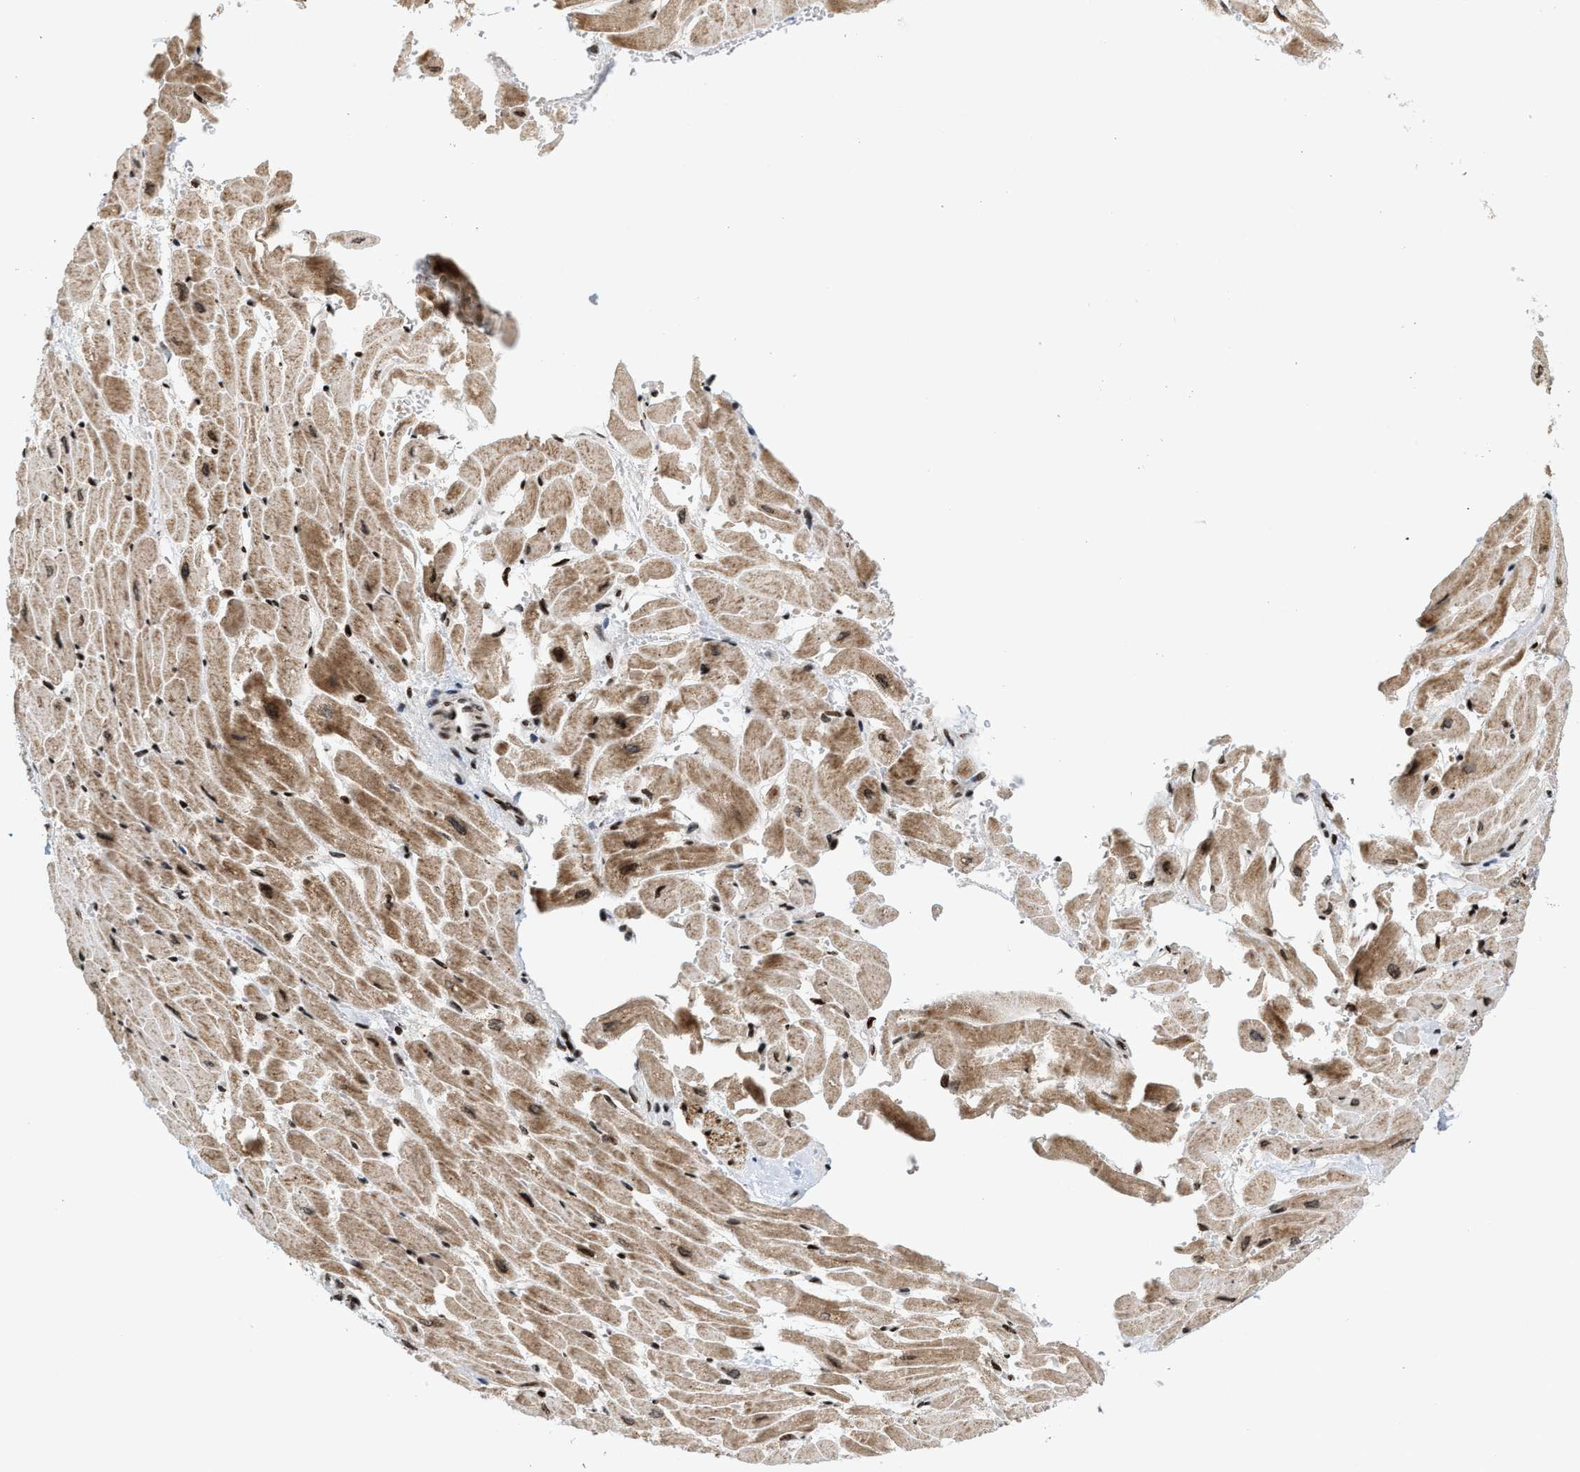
{"staining": {"intensity": "moderate", "quantity": ">75%", "location": "cytoplasmic/membranous,nuclear"}, "tissue": "heart muscle", "cell_type": "Cardiomyocytes", "image_type": "normal", "snomed": [{"axis": "morphology", "description": "Normal tissue, NOS"}, {"axis": "topography", "description": "Heart"}], "caption": "Immunohistochemistry photomicrograph of benign heart muscle: human heart muscle stained using IHC displays medium levels of moderate protein expression localized specifically in the cytoplasmic/membranous,nuclear of cardiomyocytes, appearing as a cytoplasmic/membranous,nuclear brown color.", "gene": "PDZD2", "patient": {"sex": "male", "age": 45}}